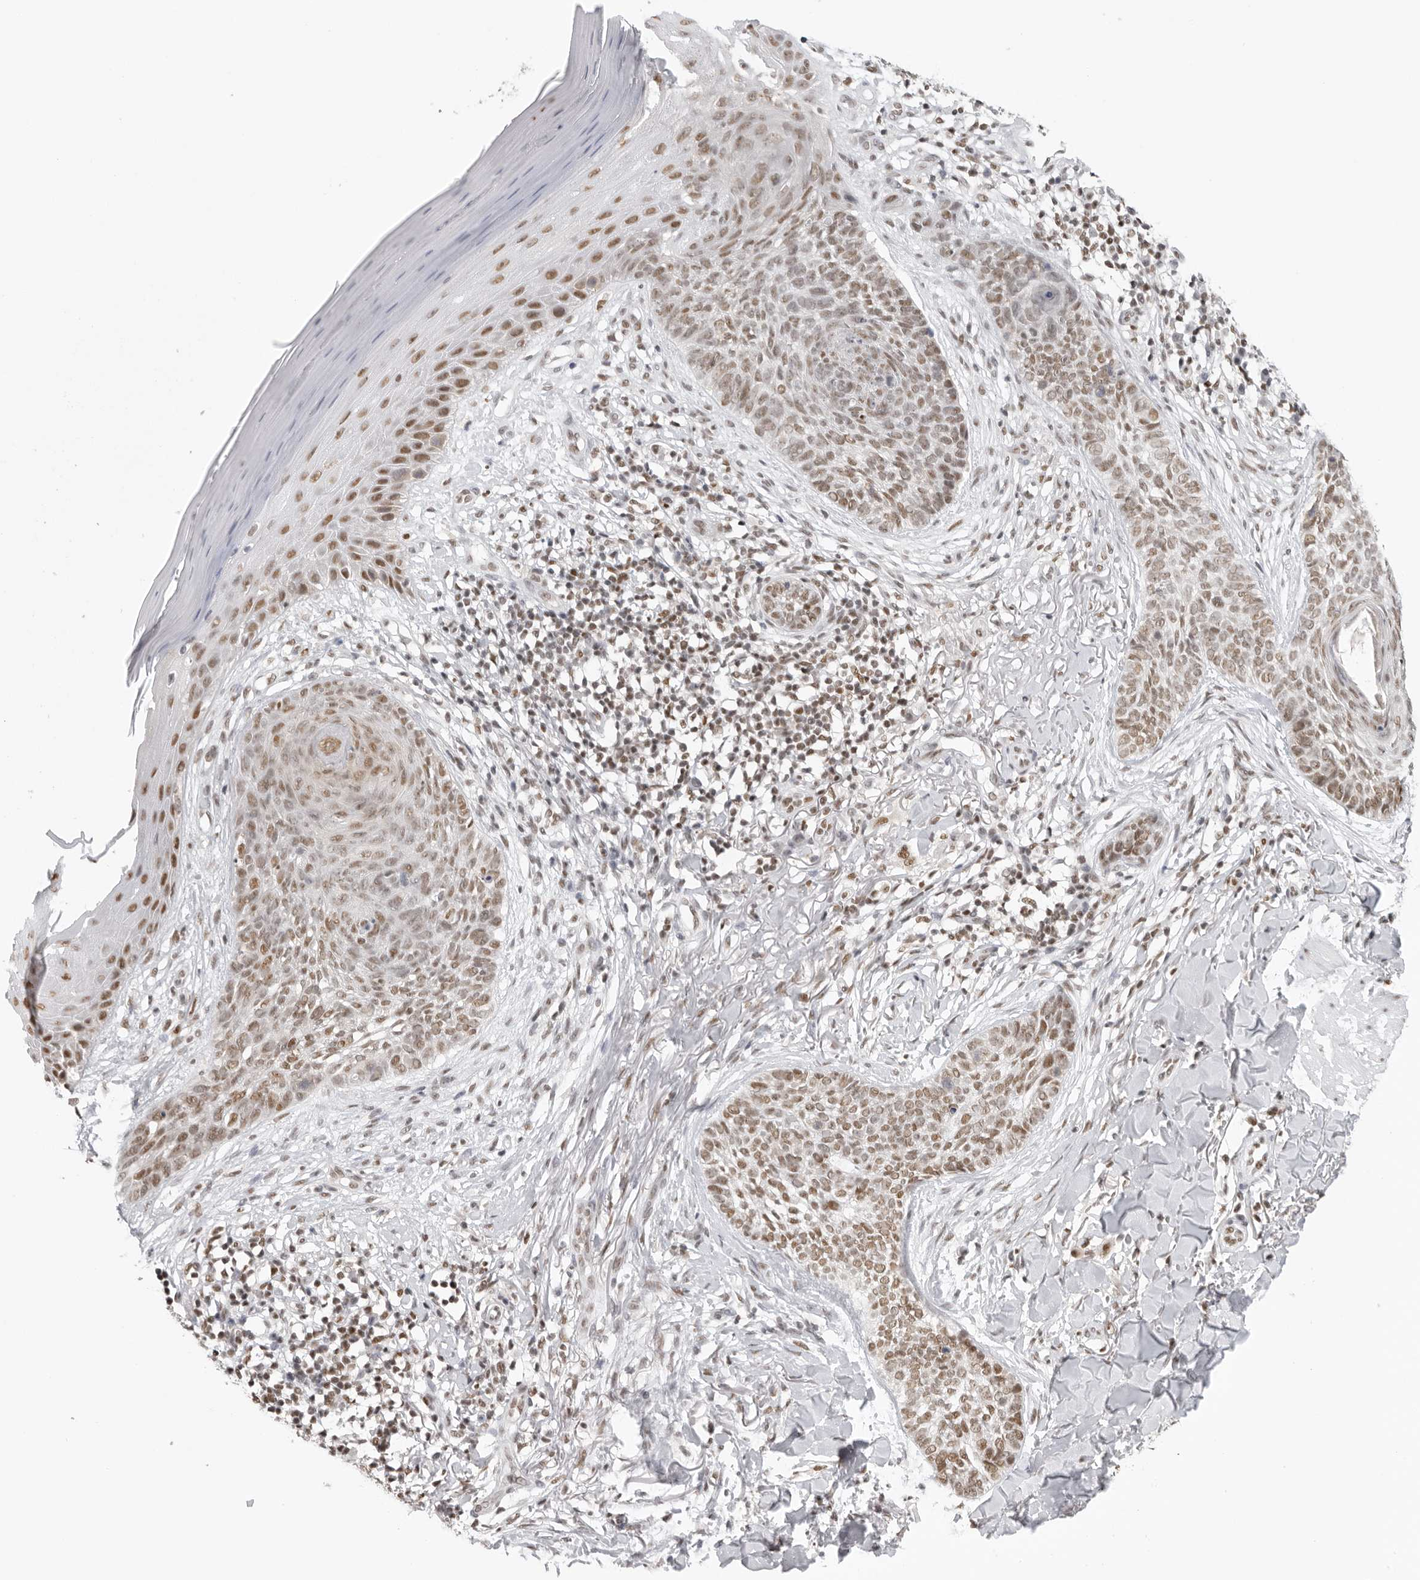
{"staining": {"intensity": "moderate", "quantity": ">75%", "location": "nuclear"}, "tissue": "skin cancer", "cell_type": "Tumor cells", "image_type": "cancer", "snomed": [{"axis": "morphology", "description": "Normal tissue, NOS"}, {"axis": "morphology", "description": "Basal cell carcinoma"}, {"axis": "topography", "description": "Skin"}], "caption": "The image demonstrates immunohistochemical staining of basal cell carcinoma (skin). There is moderate nuclear positivity is appreciated in about >75% of tumor cells.", "gene": "RPA2", "patient": {"sex": "male", "age": 67}}